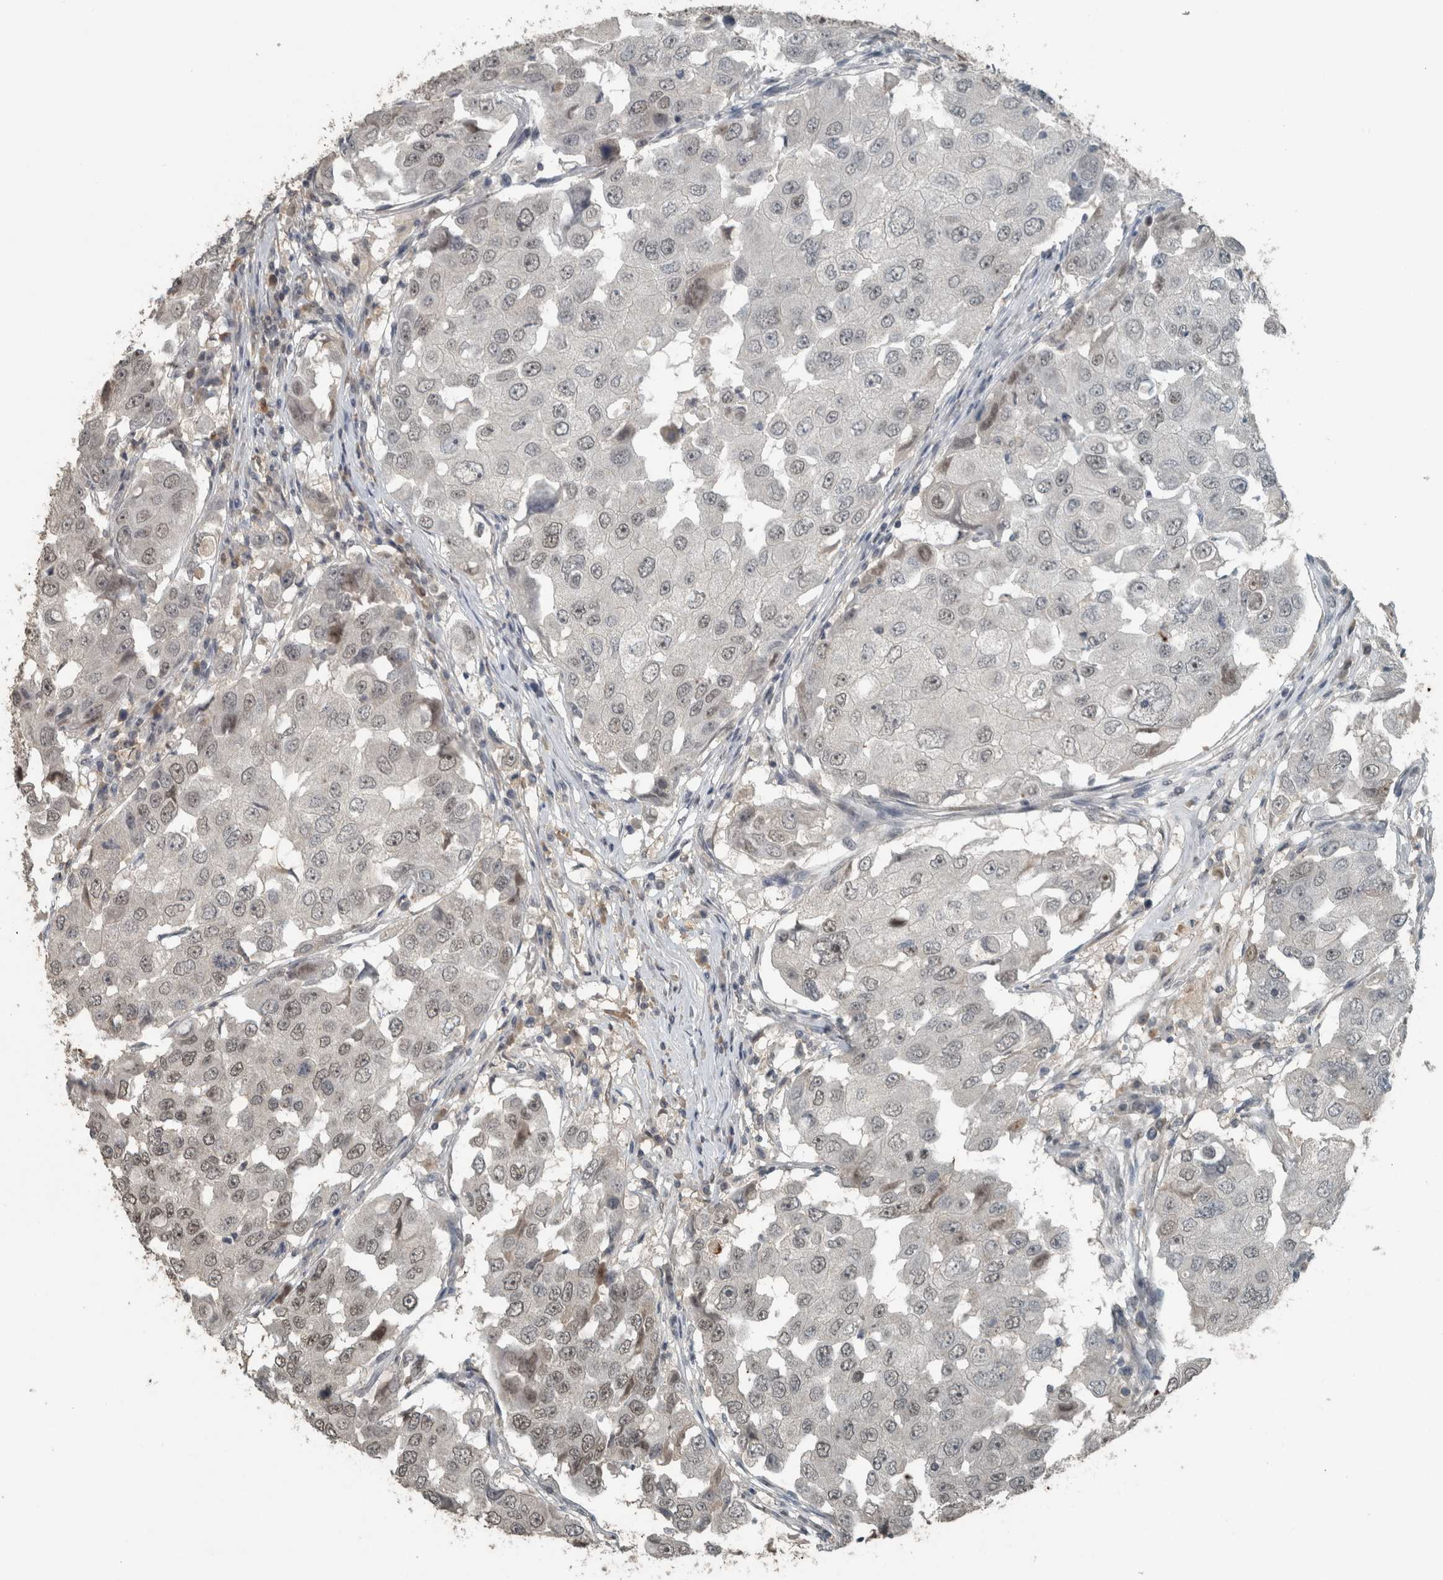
{"staining": {"intensity": "weak", "quantity": ">75%", "location": "nuclear"}, "tissue": "breast cancer", "cell_type": "Tumor cells", "image_type": "cancer", "snomed": [{"axis": "morphology", "description": "Duct carcinoma"}, {"axis": "topography", "description": "Breast"}], "caption": "Immunohistochemical staining of human infiltrating ductal carcinoma (breast) reveals low levels of weak nuclear protein expression in approximately >75% of tumor cells.", "gene": "ZNF24", "patient": {"sex": "female", "age": 27}}